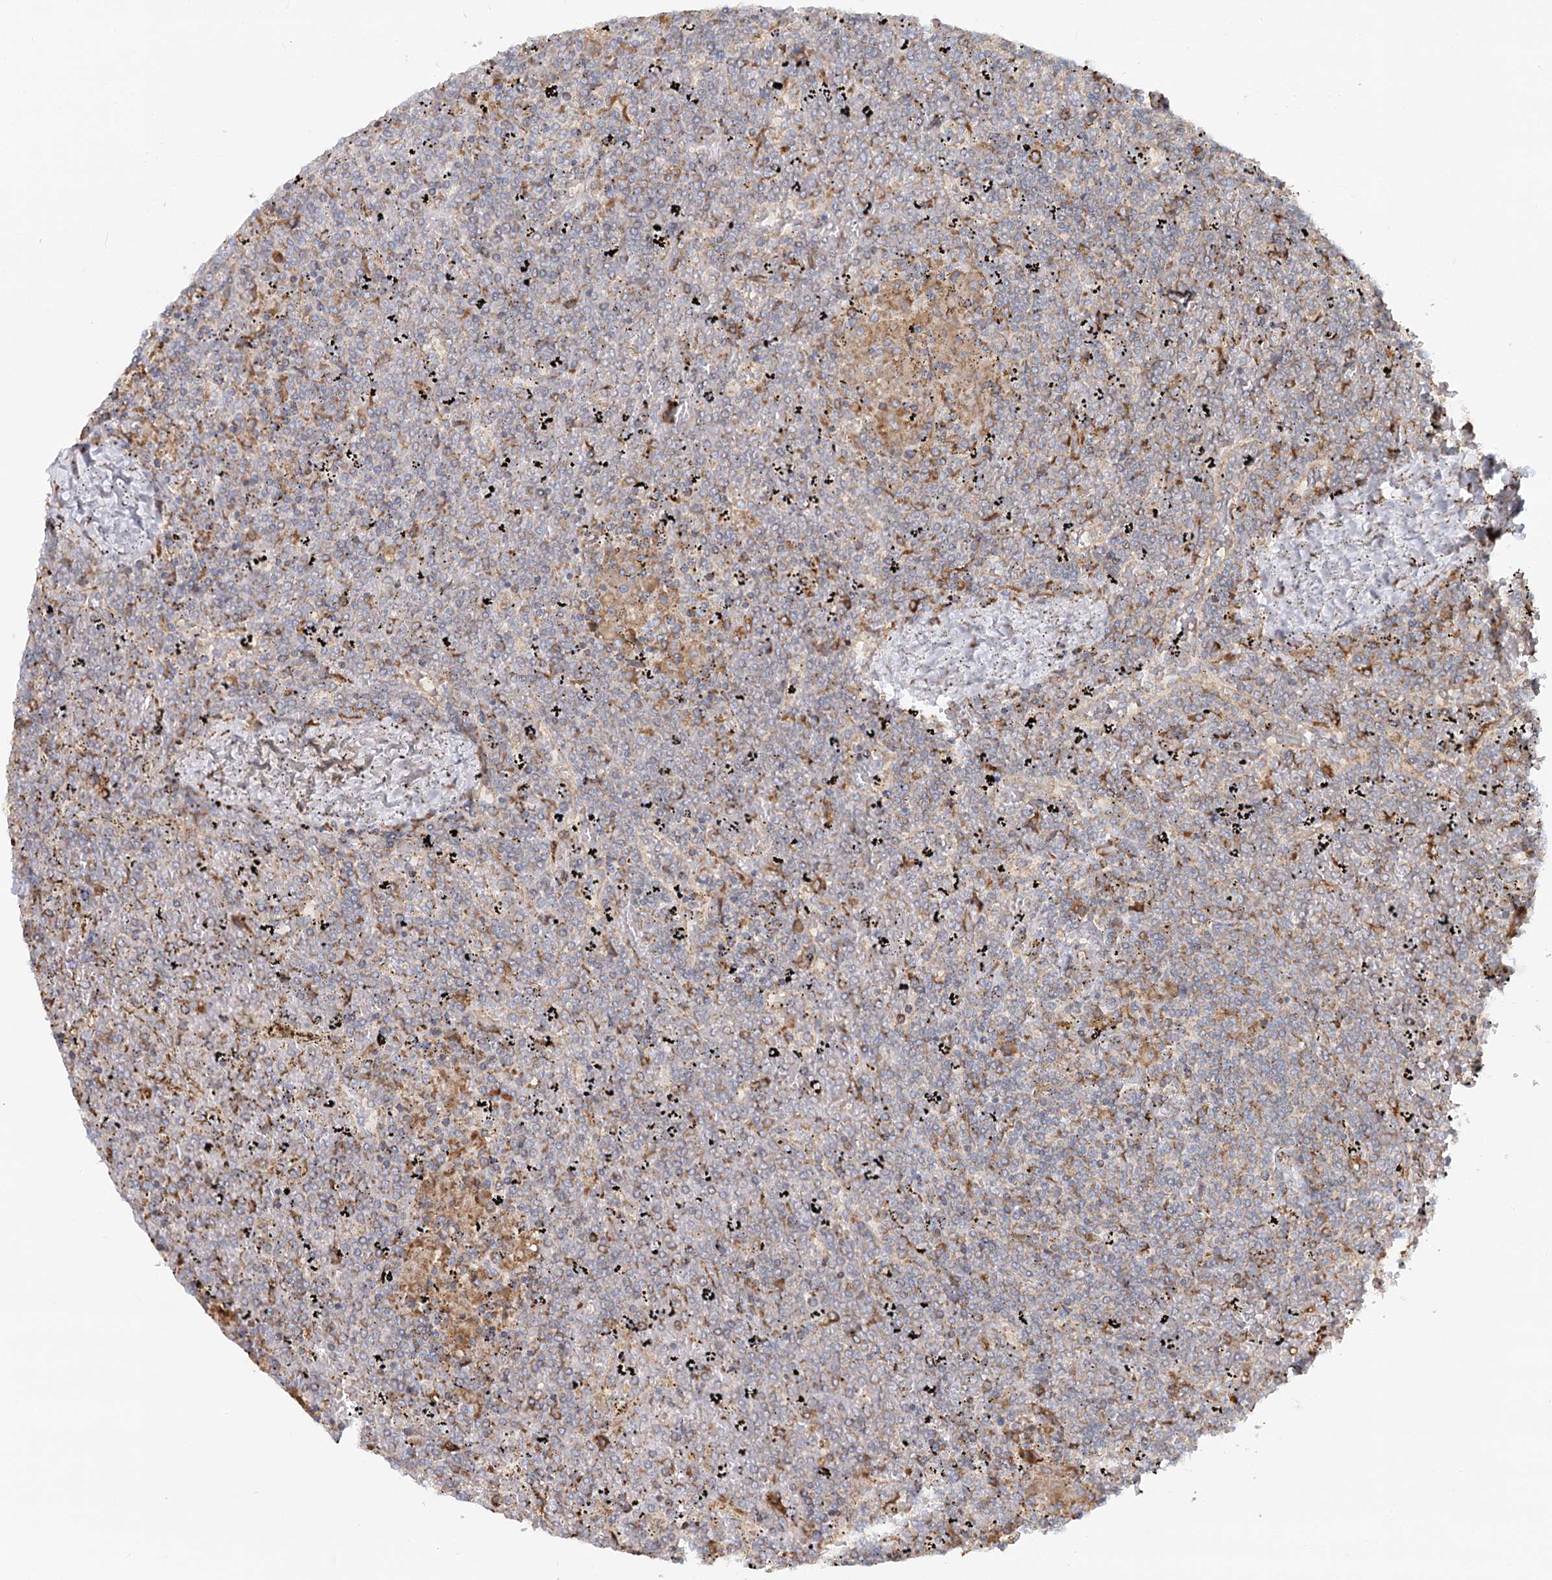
{"staining": {"intensity": "negative", "quantity": "none", "location": "none"}, "tissue": "lymphoma", "cell_type": "Tumor cells", "image_type": "cancer", "snomed": [{"axis": "morphology", "description": "Malignant lymphoma, non-Hodgkin's type, Low grade"}, {"axis": "topography", "description": "Spleen"}], "caption": "Immunohistochemistry (IHC) image of low-grade malignant lymphoma, non-Hodgkin's type stained for a protein (brown), which reveals no staining in tumor cells. (Brightfield microscopy of DAB (3,3'-diaminobenzidine) IHC at high magnification).", "gene": "TAS1R1", "patient": {"sex": "female", "age": 19}}